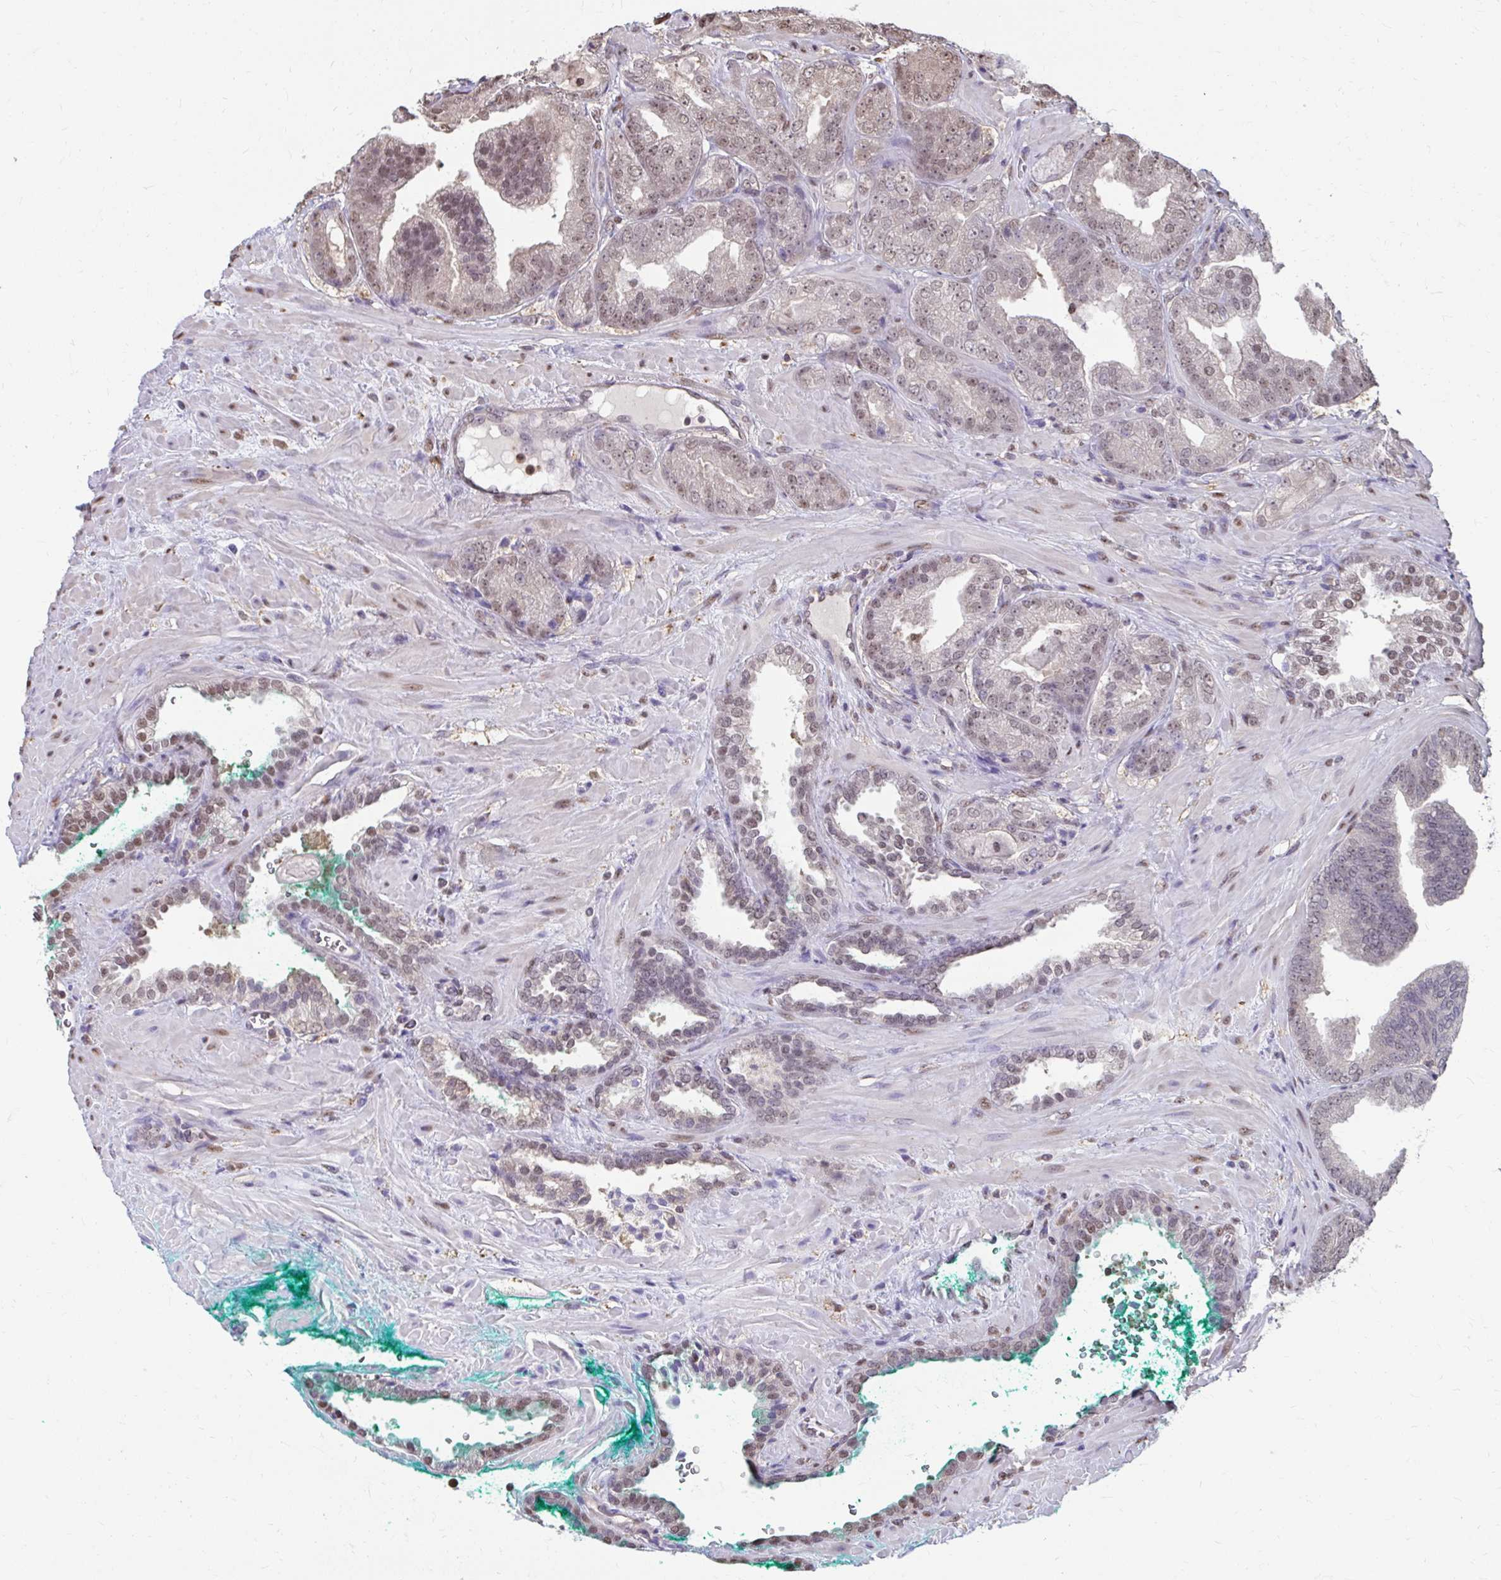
{"staining": {"intensity": "weak", "quantity": "25%-75%", "location": "nuclear"}, "tissue": "prostate cancer", "cell_type": "Tumor cells", "image_type": "cancer", "snomed": [{"axis": "morphology", "description": "Adenocarcinoma, High grade"}, {"axis": "topography", "description": "Prostate"}], "caption": "Immunohistochemical staining of human prostate cancer (adenocarcinoma (high-grade)) reveals low levels of weak nuclear protein staining in about 25%-75% of tumor cells.", "gene": "ING4", "patient": {"sex": "male", "age": 68}}